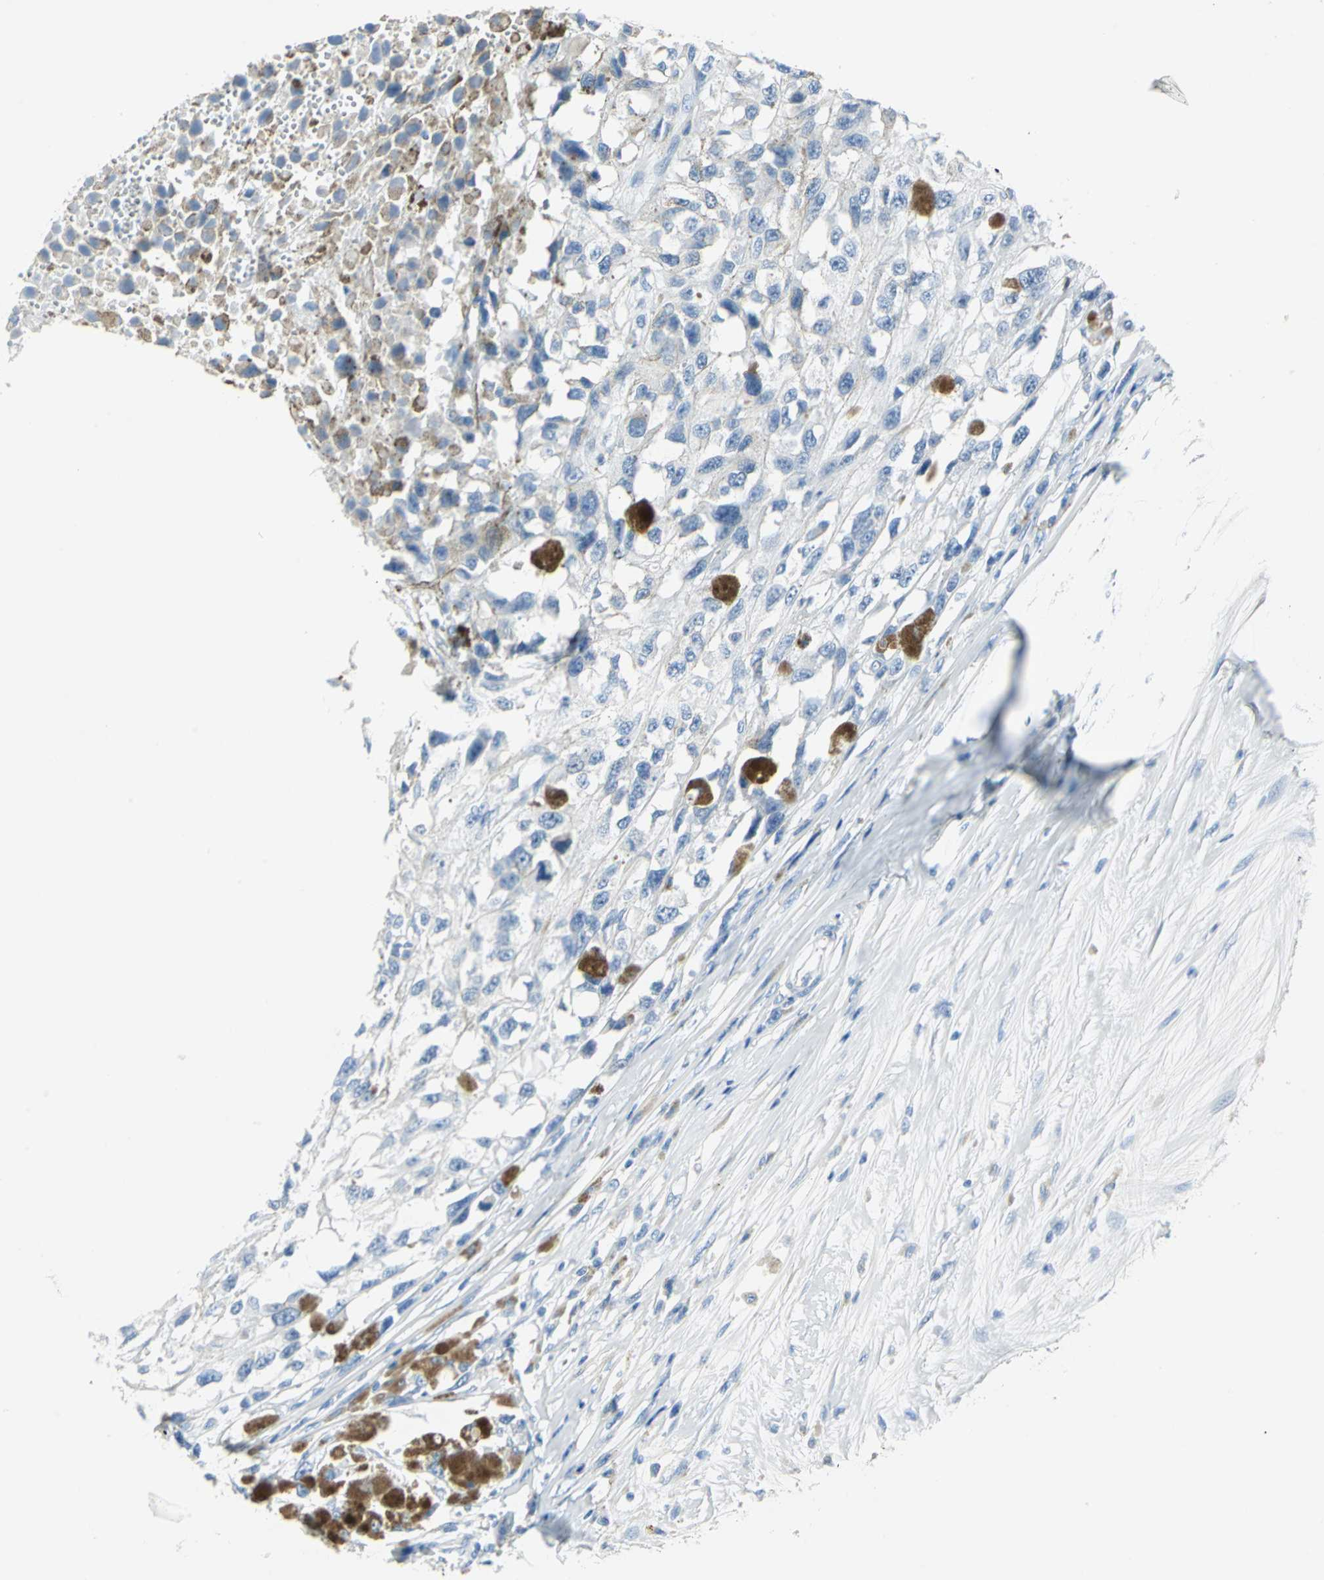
{"staining": {"intensity": "negative", "quantity": "none", "location": "none"}, "tissue": "melanoma", "cell_type": "Tumor cells", "image_type": "cancer", "snomed": [{"axis": "morphology", "description": "Malignant melanoma, Metastatic site"}, {"axis": "topography", "description": "Lymph node"}], "caption": "Micrograph shows no protein expression in tumor cells of malignant melanoma (metastatic site) tissue.", "gene": "SFN", "patient": {"sex": "male", "age": 59}}